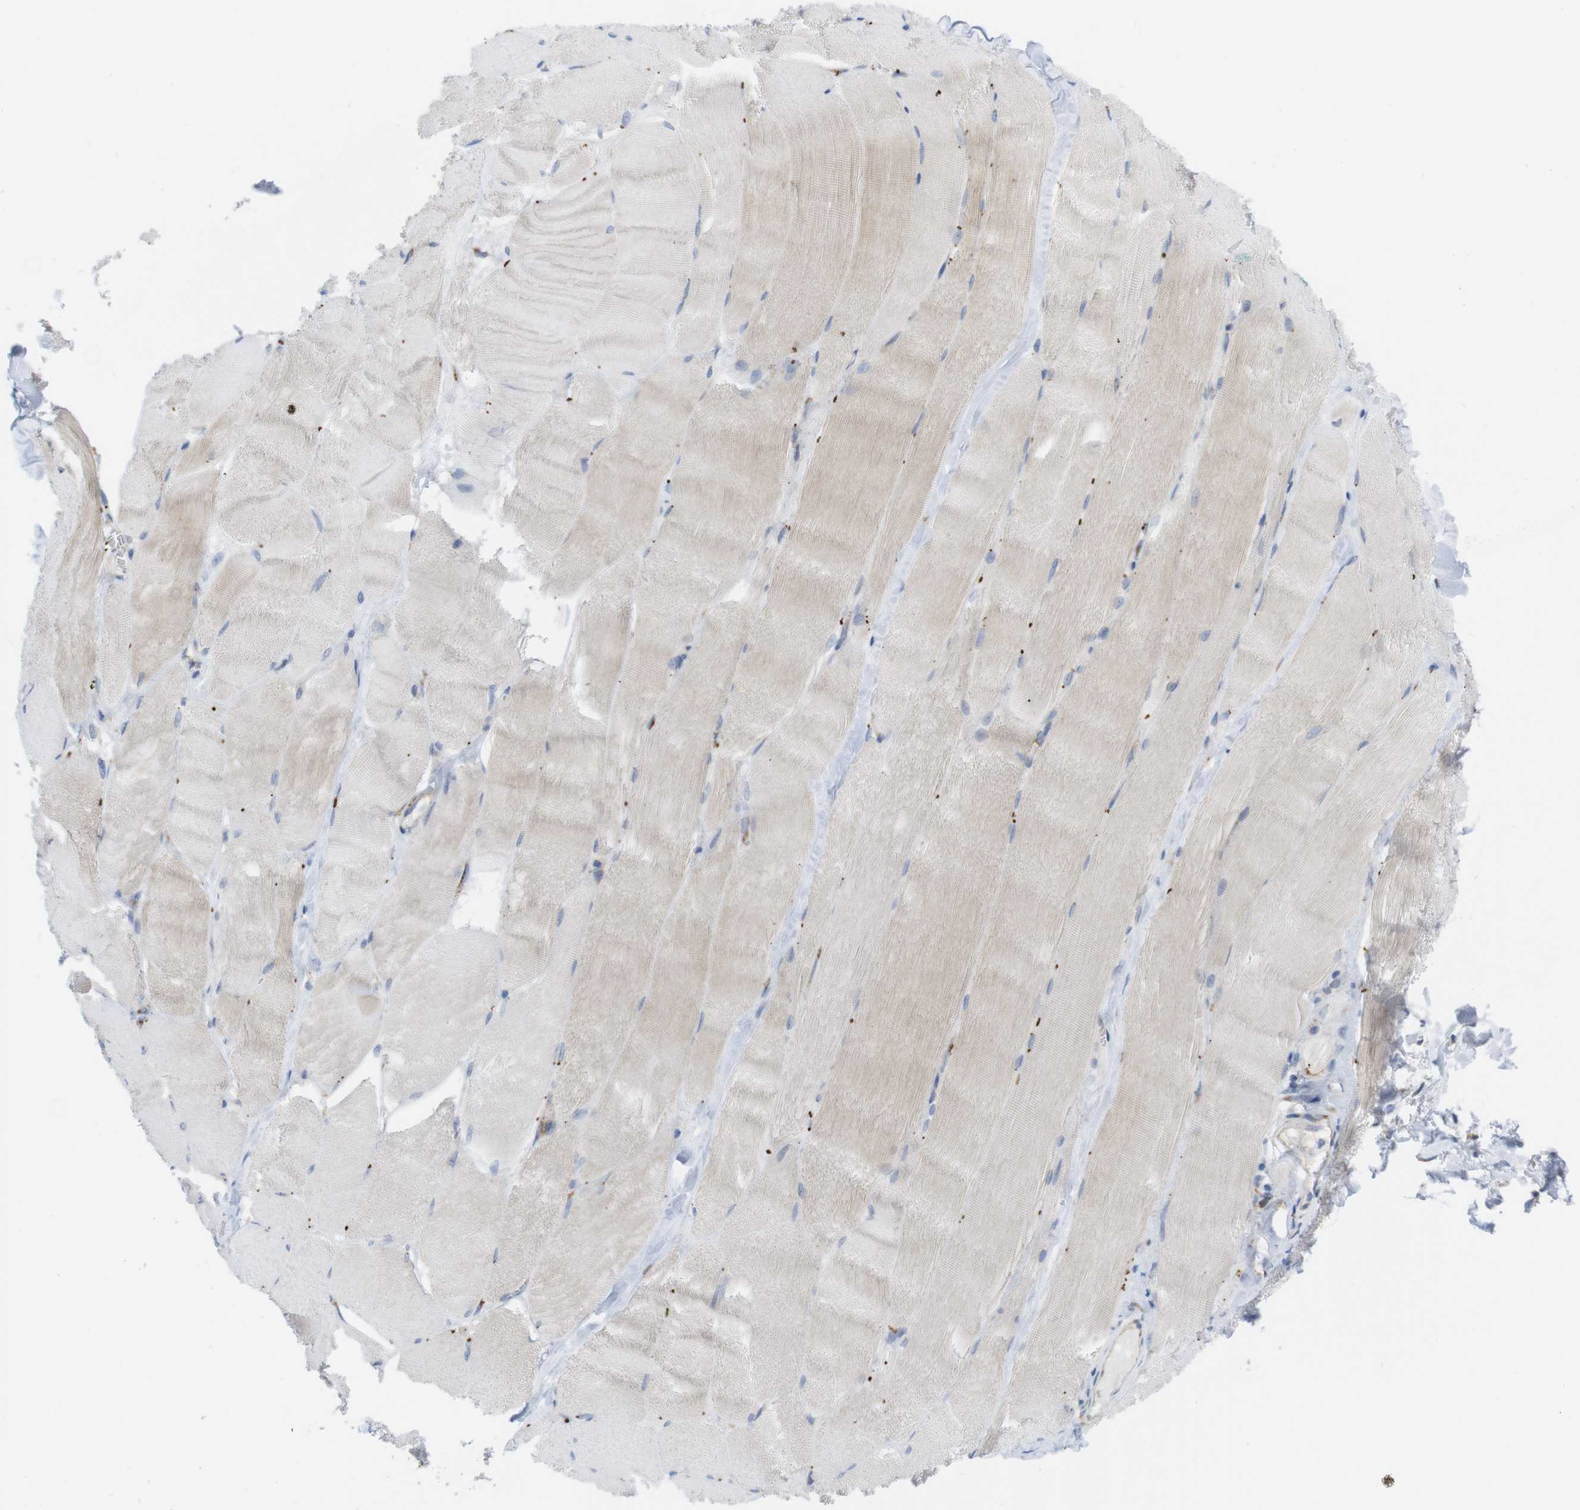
{"staining": {"intensity": "weak", "quantity": "<25%", "location": "cytoplasmic/membranous"}, "tissue": "skeletal muscle", "cell_type": "Myocytes", "image_type": "normal", "snomed": [{"axis": "morphology", "description": "Normal tissue, NOS"}, {"axis": "morphology", "description": "Squamous cell carcinoma, NOS"}, {"axis": "topography", "description": "Skeletal muscle"}], "caption": "This is a image of immunohistochemistry (IHC) staining of benign skeletal muscle, which shows no staining in myocytes. The staining was performed using DAB to visualize the protein expression in brown, while the nuclei were stained in blue with hematoxylin (Magnification: 20x).", "gene": "CCR6", "patient": {"sex": "male", "age": 51}}